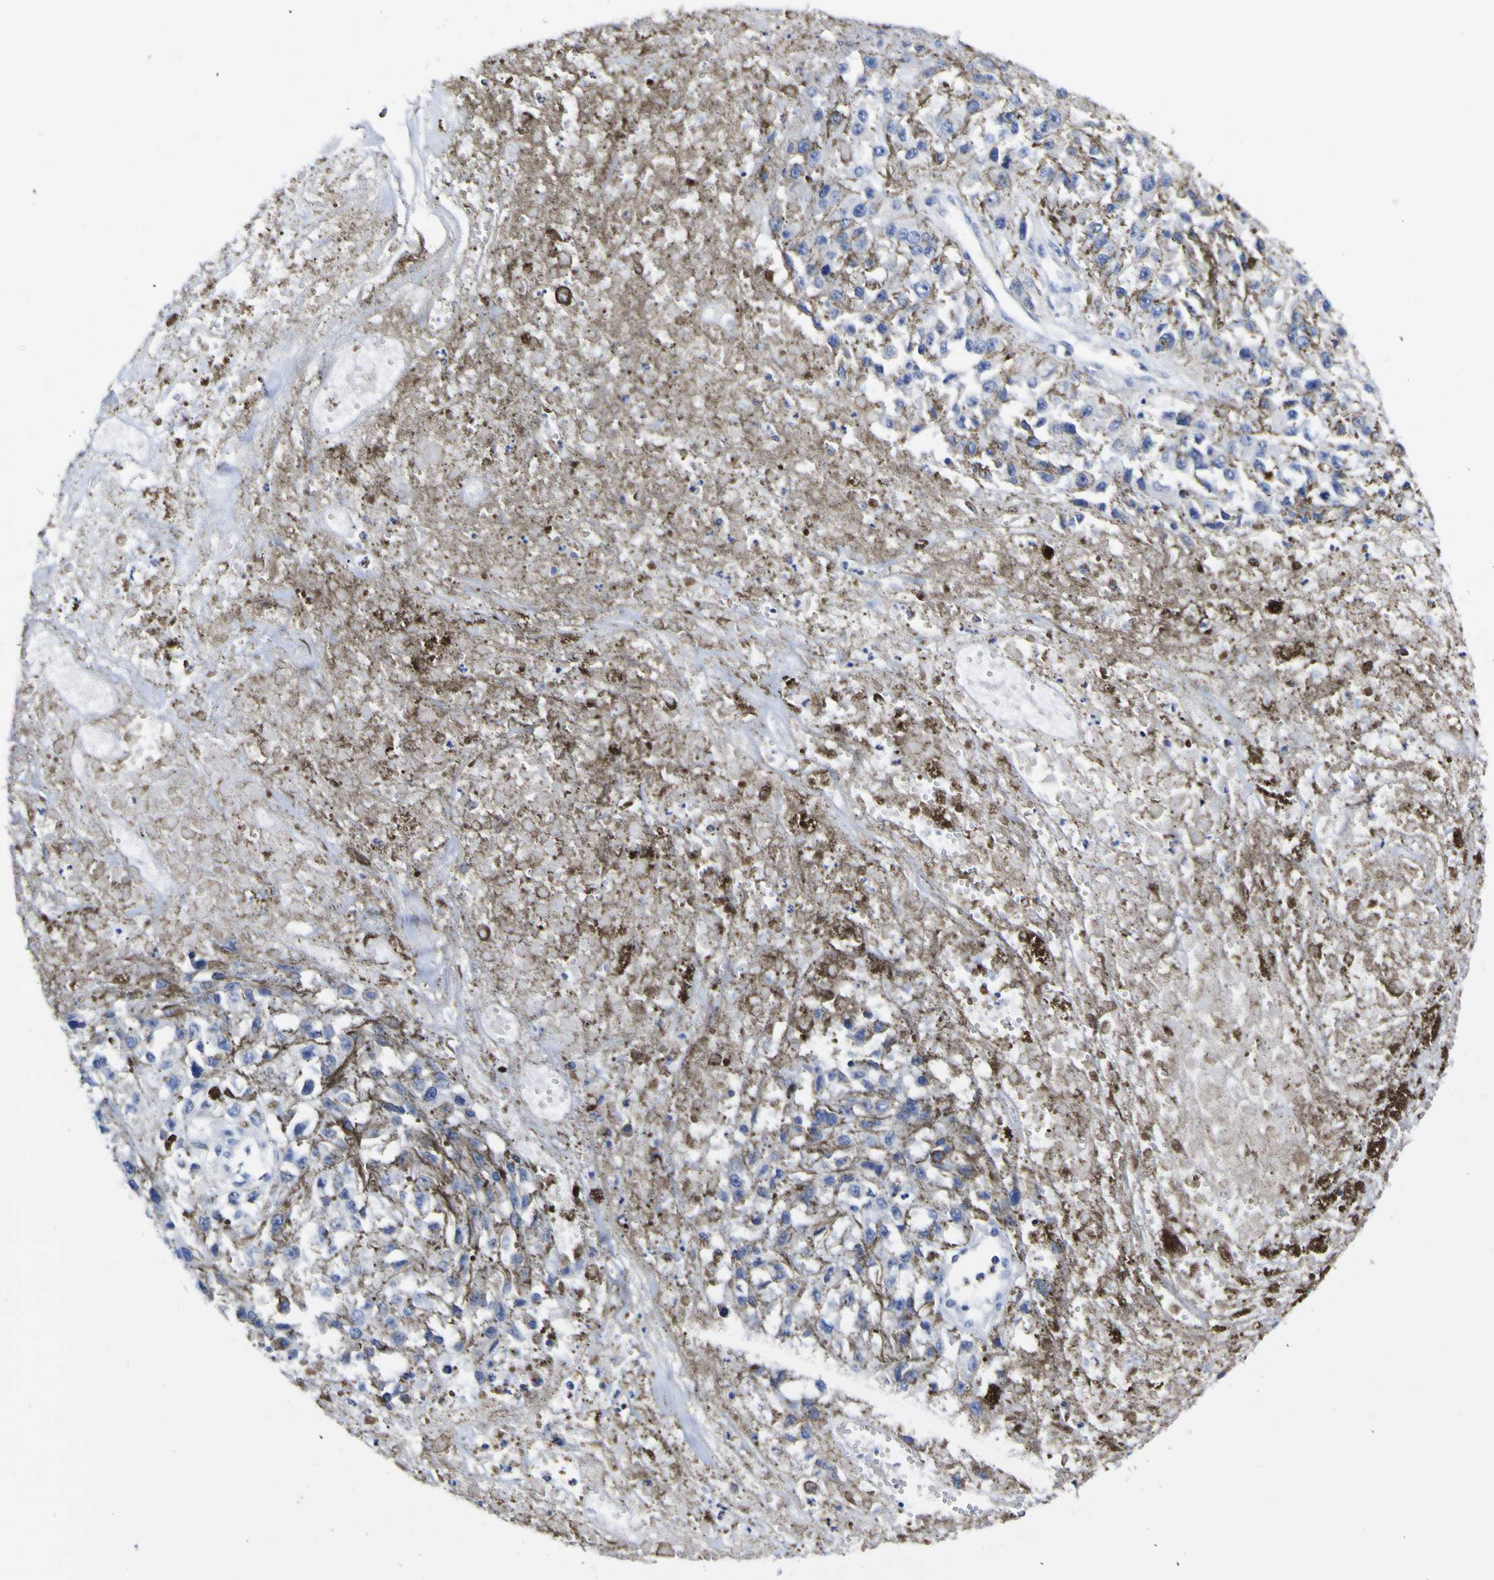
{"staining": {"intensity": "negative", "quantity": "none", "location": "none"}, "tissue": "melanoma", "cell_type": "Tumor cells", "image_type": "cancer", "snomed": [{"axis": "morphology", "description": "Malignant melanoma, Metastatic site"}, {"axis": "topography", "description": "Lymph node"}], "caption": "A histopathology image of melanoma stained for a protein displays no brown staining in tumor cells.", "gene": "CASP6", "patient": {"sex": "male", "age": 59}}